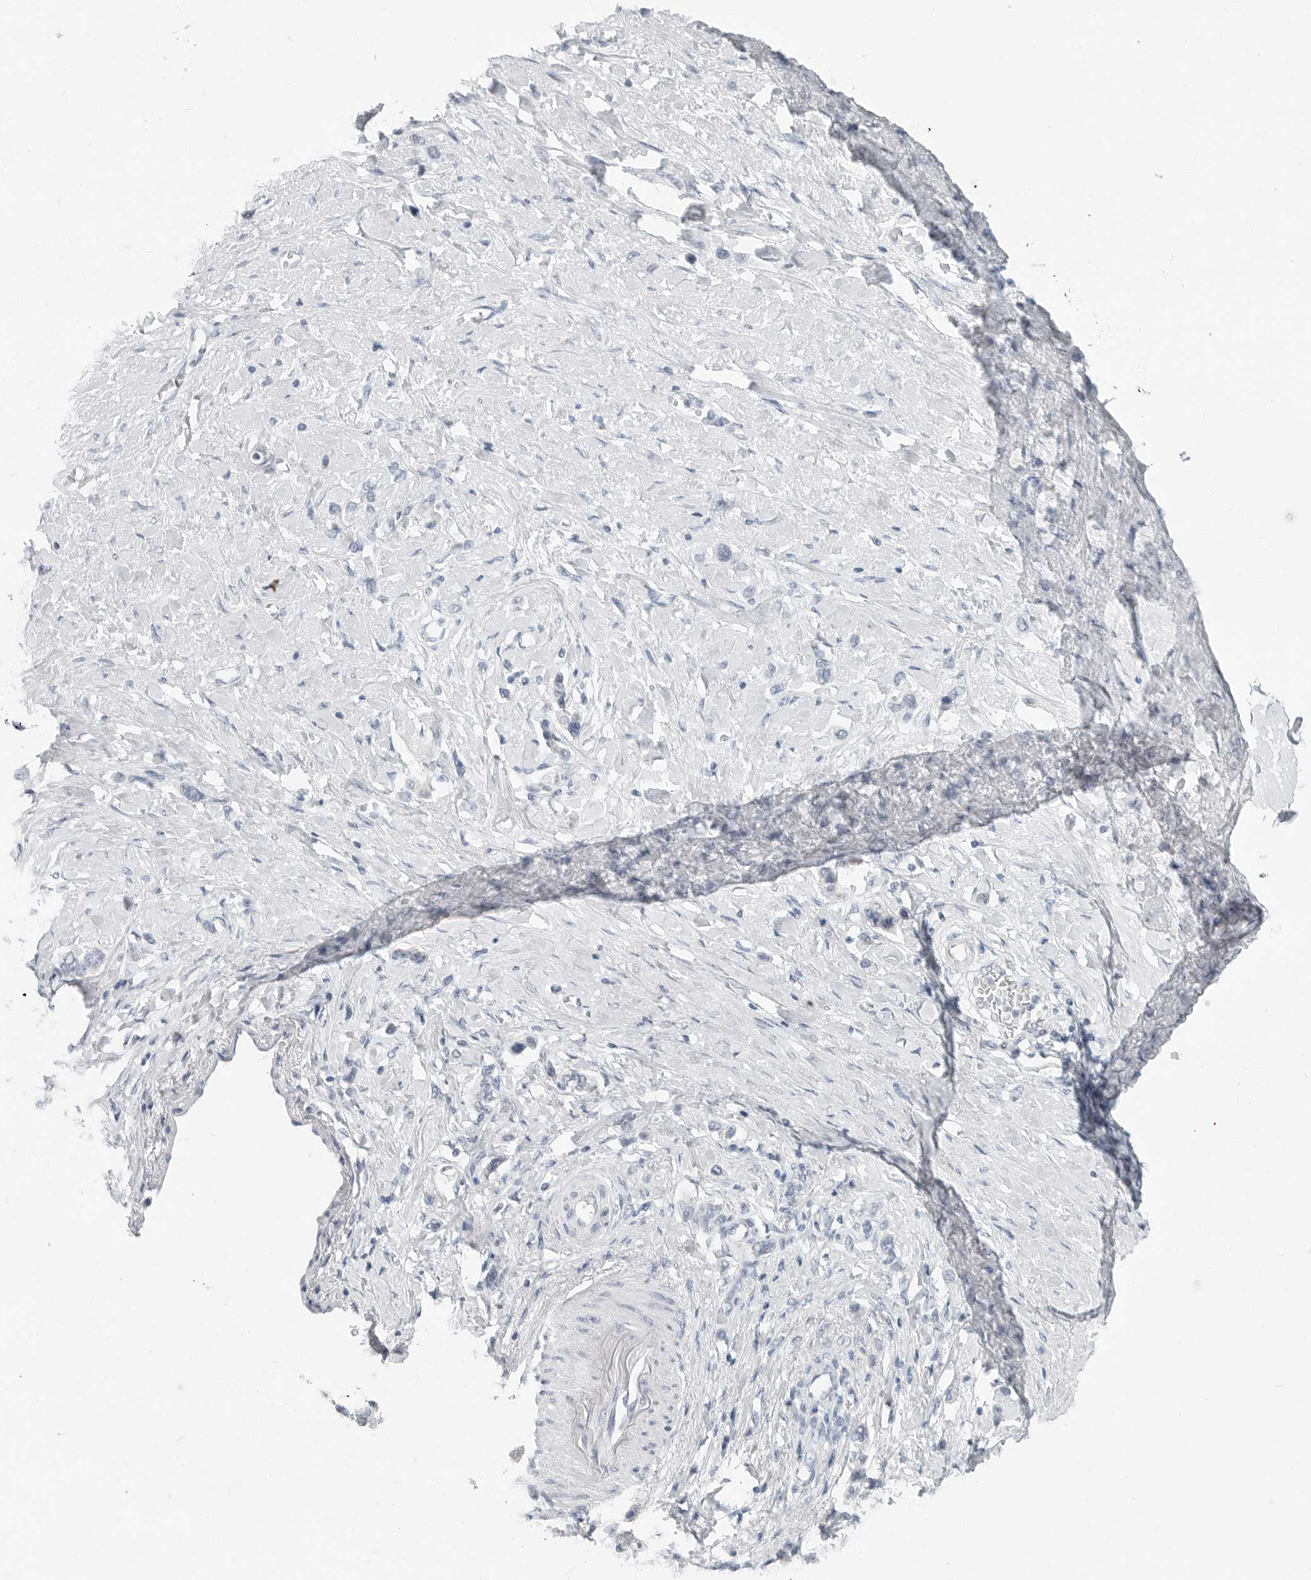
{"staining": {"intensity": "negative", "quantity": "none", "location": "none"}, "tissue": "stomach cancer", "cell_type": "Tumor cells", "image_type": "cancer", "snomed": [{"axis": "morphology", "description": "Adenocarcinoma, NOS"}, {"axis": "topography", "description": "Stomach"}], "caption": "IHC micrograph of neoplastic tissue: human adenocarcinoma (stomach) stained with DAB (3,3'-diaminobenzidine) shows no significant protein positivity in tumor cells. The staining is performed using DAB brown chromogen with nuclei counter-stained in using hematoxylin.", "gene": "XIRP1", "patient": {"sex": "female", "age": 65}}